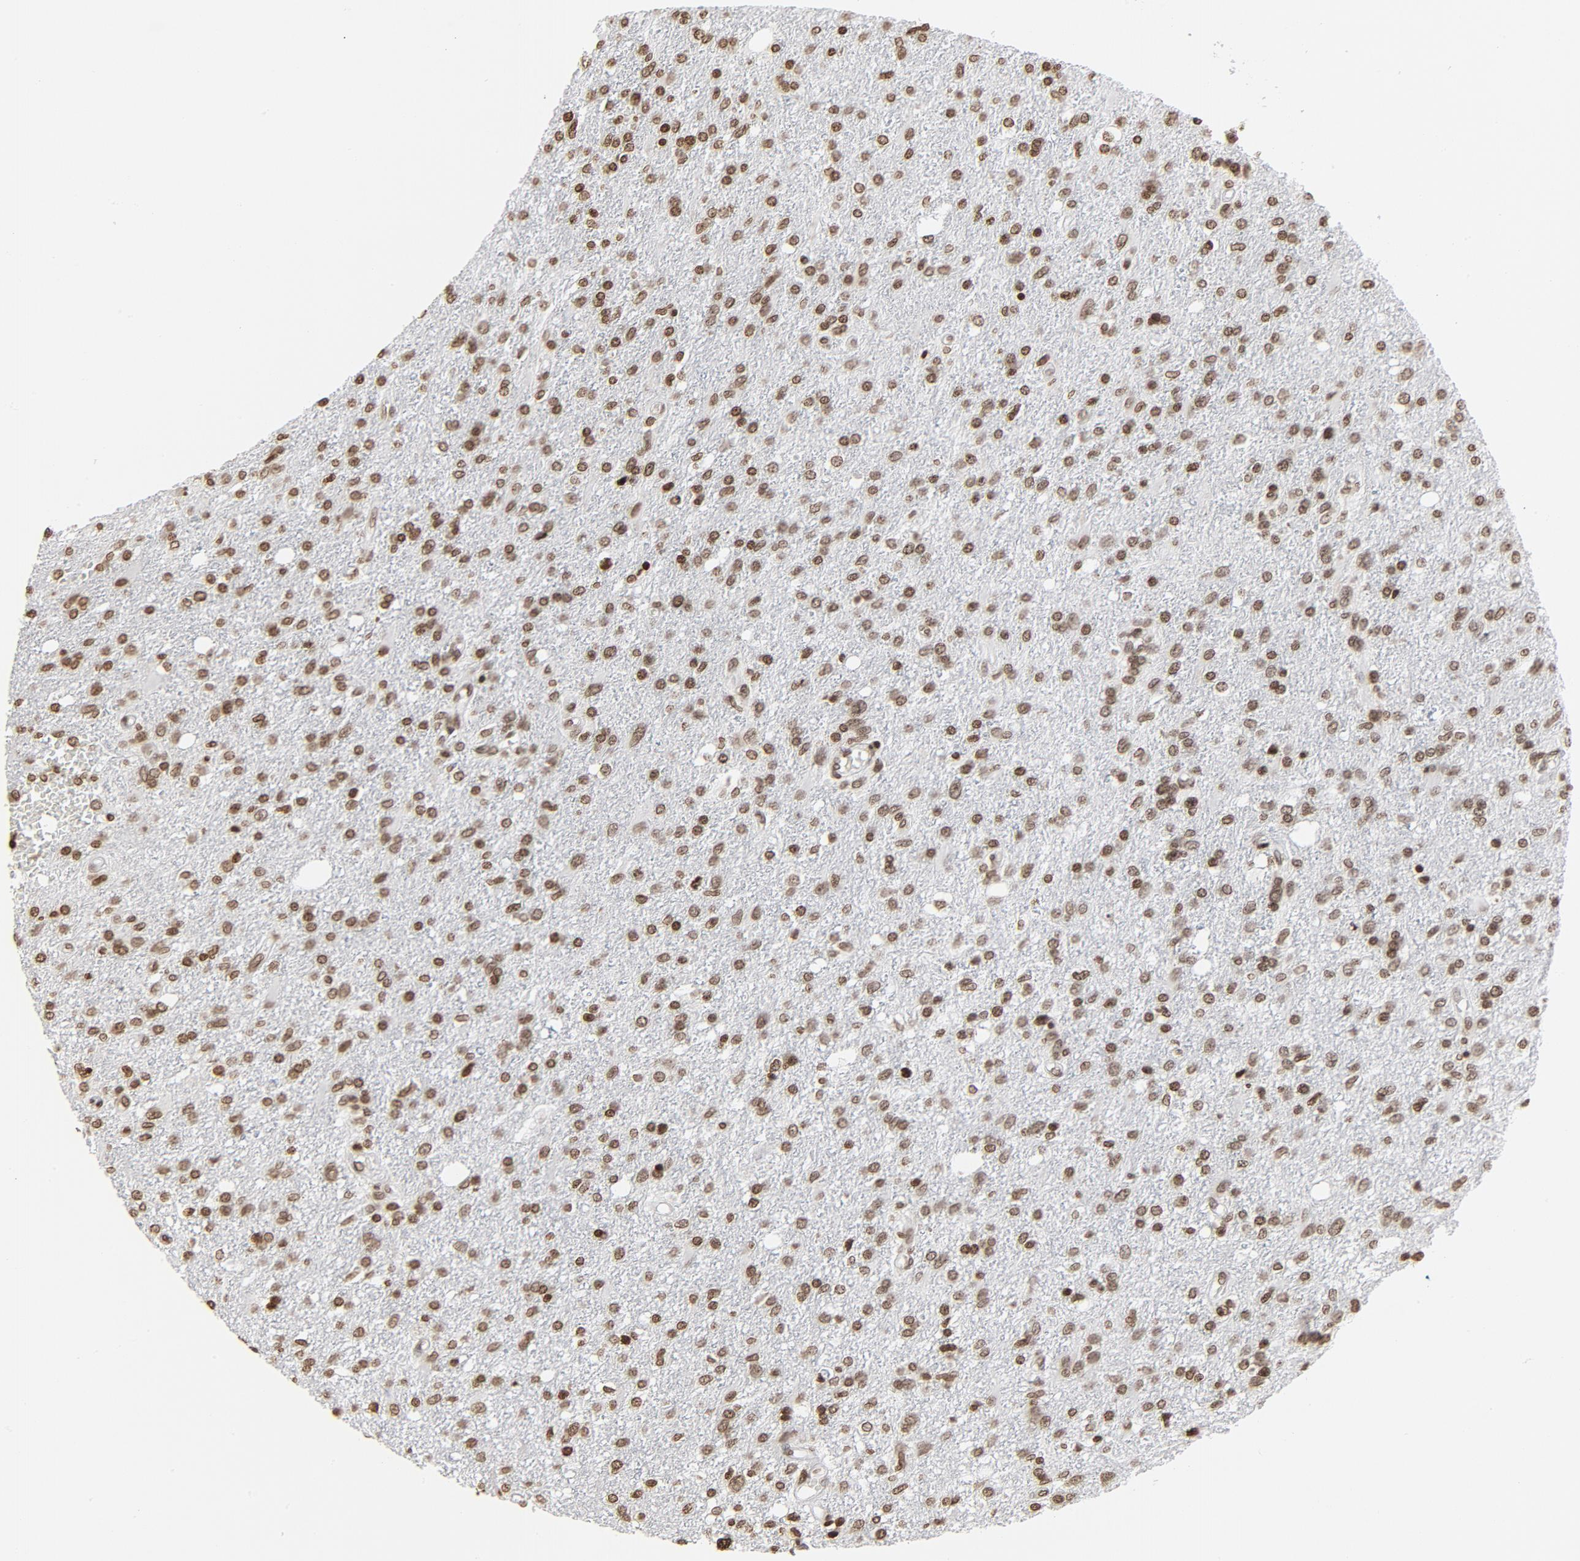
{"staining": {"intensity": "weak", "quantity": ">75%", "location": "nuclear"}, "tissue": "glioma", "cell_type": "Tumor cells", "image_type": "cancer", "snomed": [{"axis": "morphology", "description": "Glioma, malignant, High grade"}, {"axis": "topography", "description": "Cerebral cortex"}], "caption": "The histopathology image reveals immunohistochemical staining of glioma. There is weak nuclear staining is seen in about >75% of tumor cells.", "gene": "H2AC12", "patient": {"sex": "male", "age": 76}}